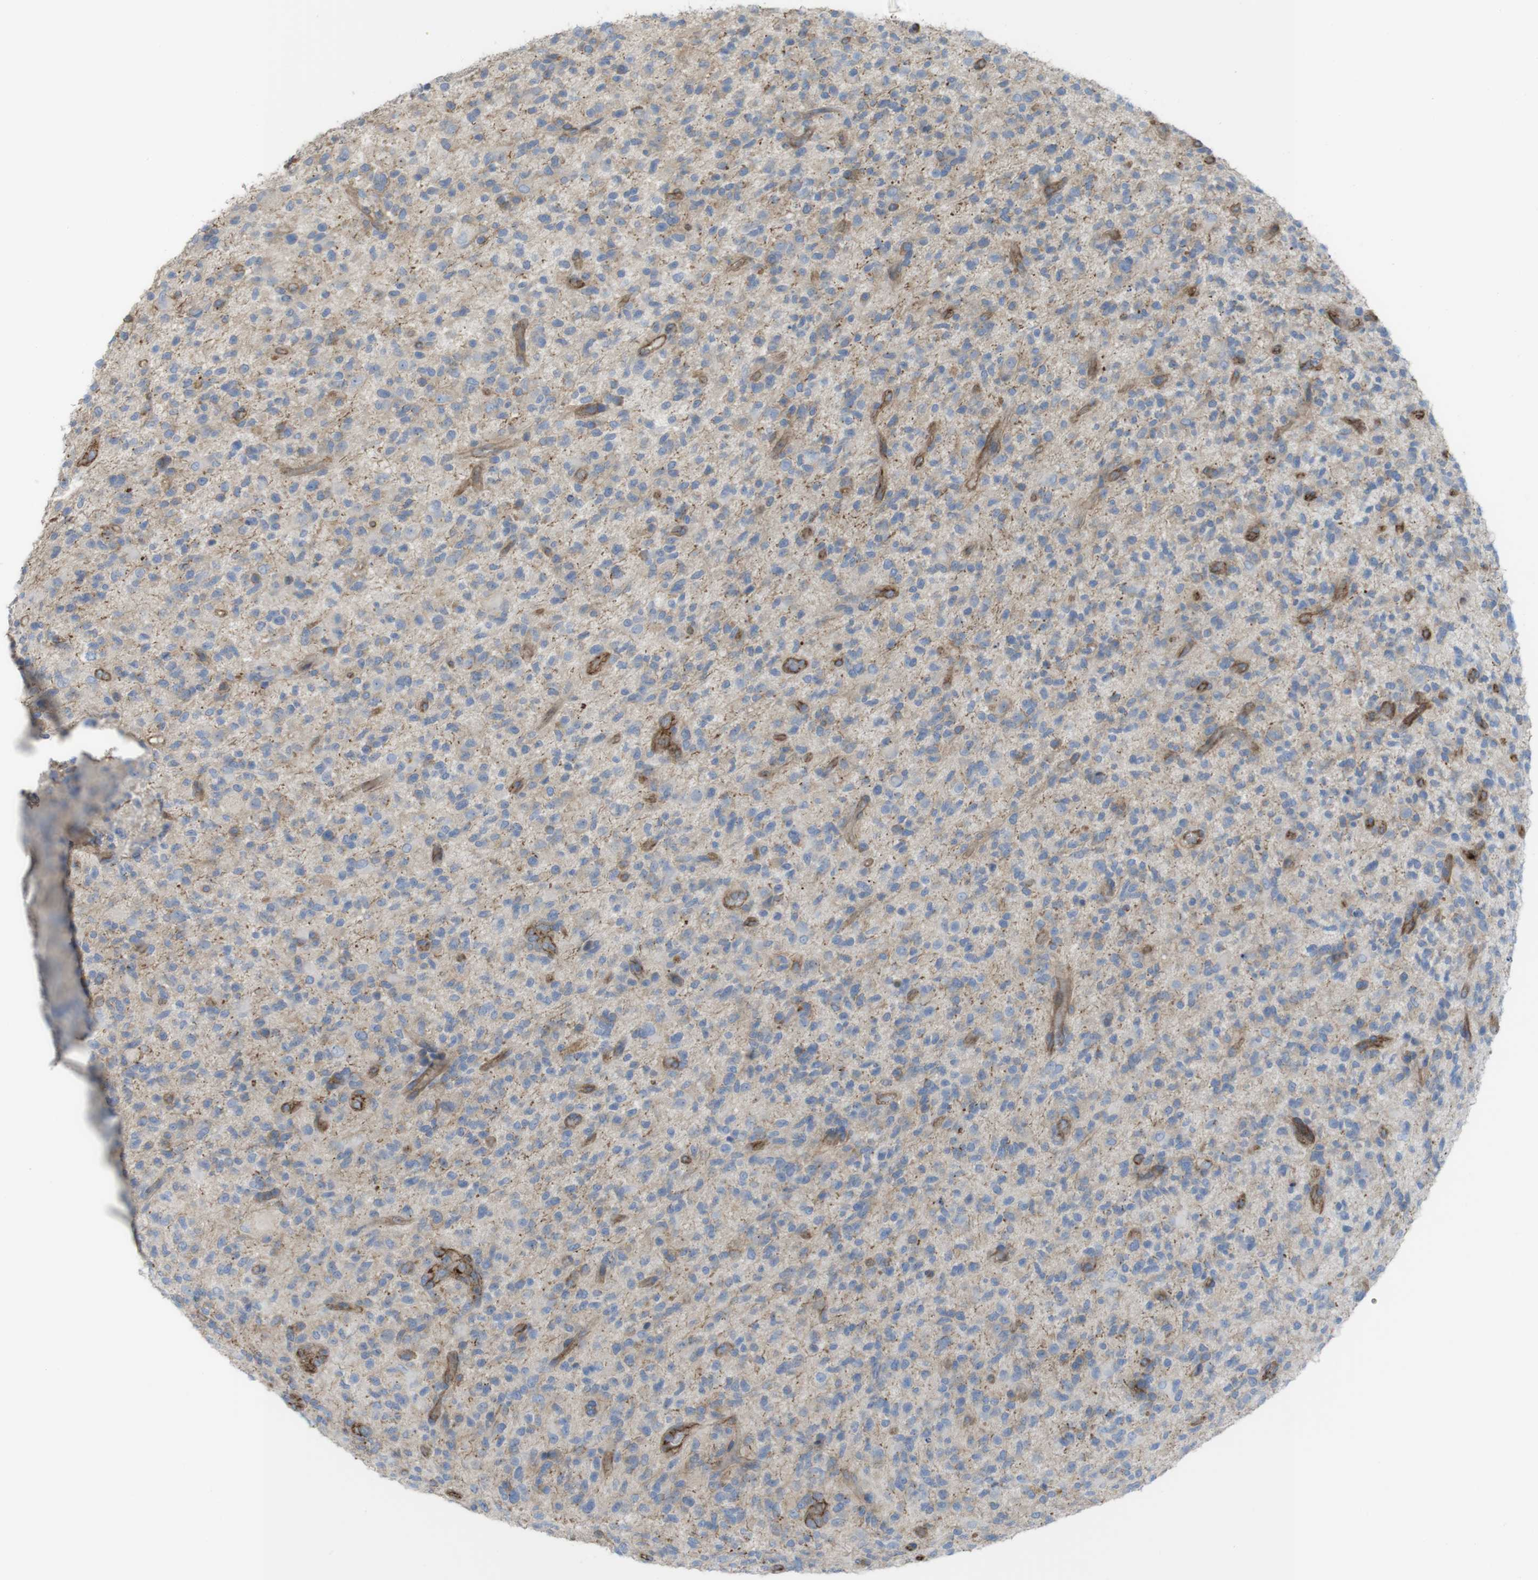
{"staining": {"intensity": "moderate", "quantity": "<25%", "location": "cytoplasmic/membranous"}, "tissue": "glioma", "cell_type": "Tumor cells", "image_type": "cancer", "snomed": [{"axis": "morphology", "description": "Glioma, malignant, High grade"}, {"axis": "topography", "description": "Brain"}], "caption": "Tumor cells reveal low levels of moderate cytoplasmic/membranous staining in approximately <25% of cells in human glioma.", "gene": "PREX2", "patient": {"sex": "male", "age": 71}}